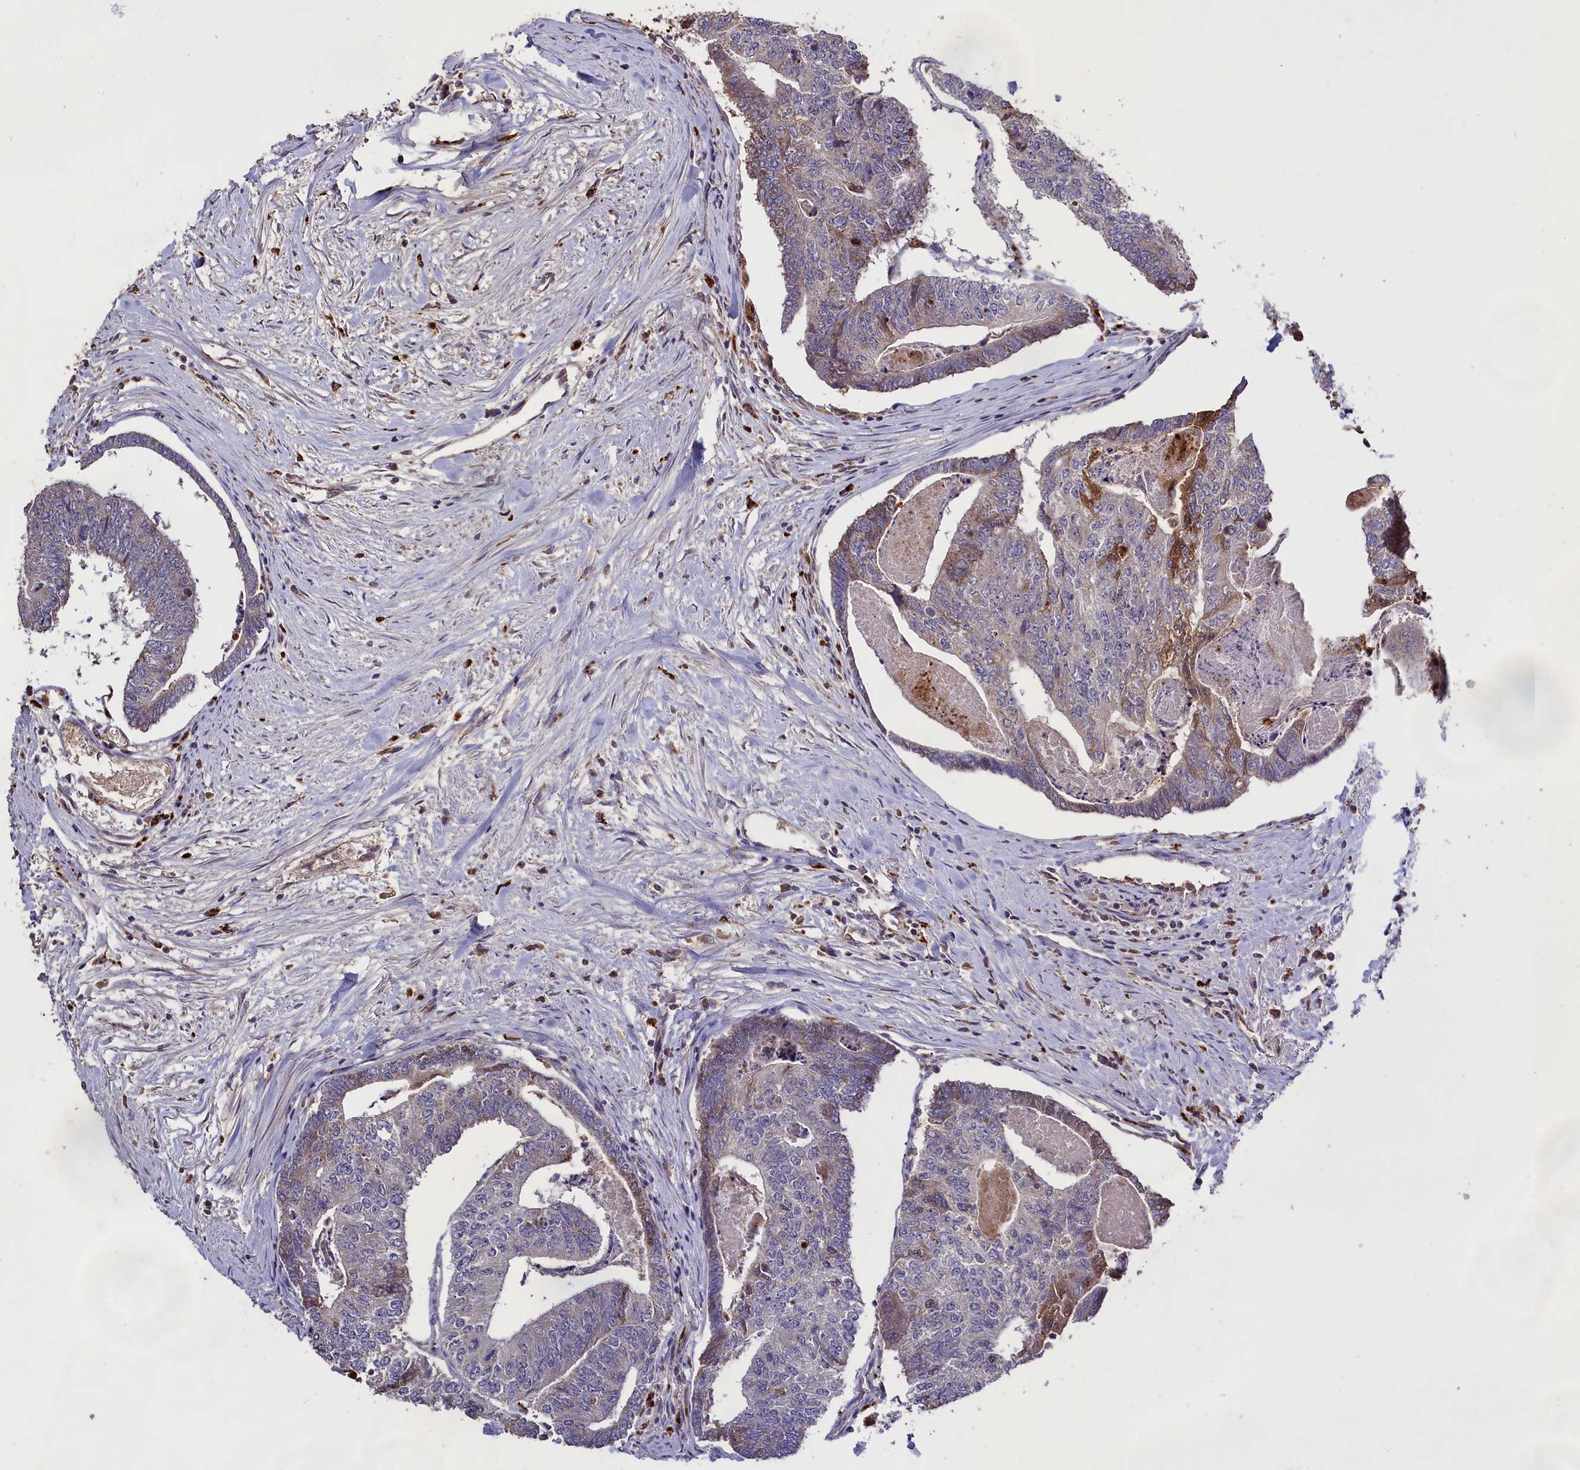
{"staining": {"intensity": "weak", "quantity": "<25%", "location": "cytoplasmic/membranous"}, "tissue": "colorectal cancer", "cell_type": "Tumor cells", "image_type": "cancer", "snomed": [{"axis": "morphology", "description": "Adenocarcinoma, NOS"}, {"axis": "topography", "description": "Colon"}], "caption": "Tumor cells show no significant positivity in colorectal cancer (adenocarcinoma).", "gene": "CLRN2", "patient": {"sex": "female", "age": 67}}